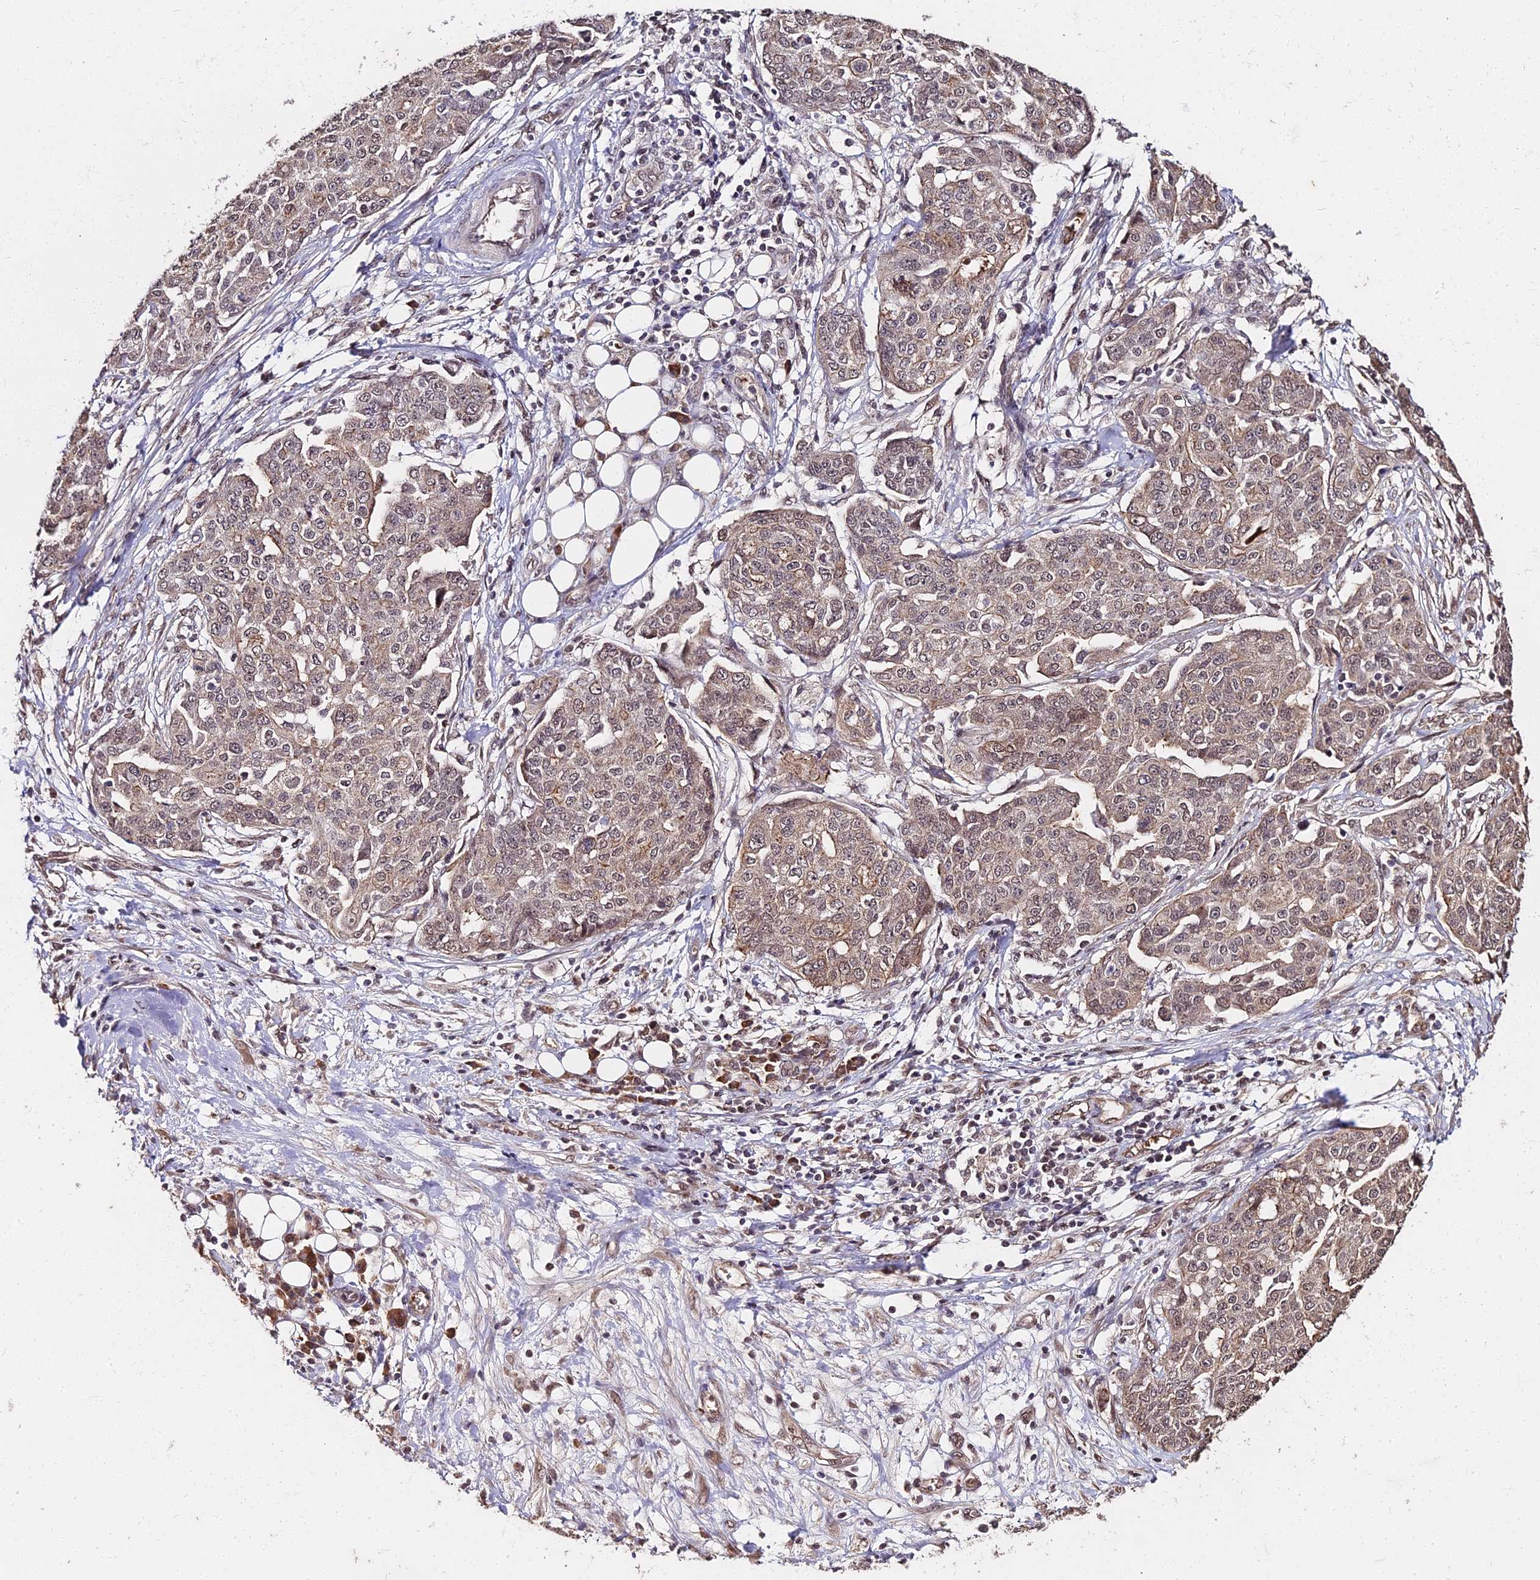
{"staining": {"intensity": "weak", "quantity": "25%-75%", "location": "cytoplasmic/membranous,nuclear"}, "tissue": "ovarian cancer", "cell_type": "Tumor cells", "image_type": "cancer", "snomed": [{"axis": "morphology", "description": "Cystadenocarcinoma, serous, NOS"}, {"axis": "topography", "description": "Soft tissue"}, {"axis": "topography", "description": "Ovary"}], "caption": "The image shows staining of ovarian cancer (serous cystadenocarcinoma), revealing weak cytoplasmic/membranous and nuclear protein staining (brown color) within tumor cells.", "gene": "ZDBF2", "patient": {"sex": "female", "age": 57}}